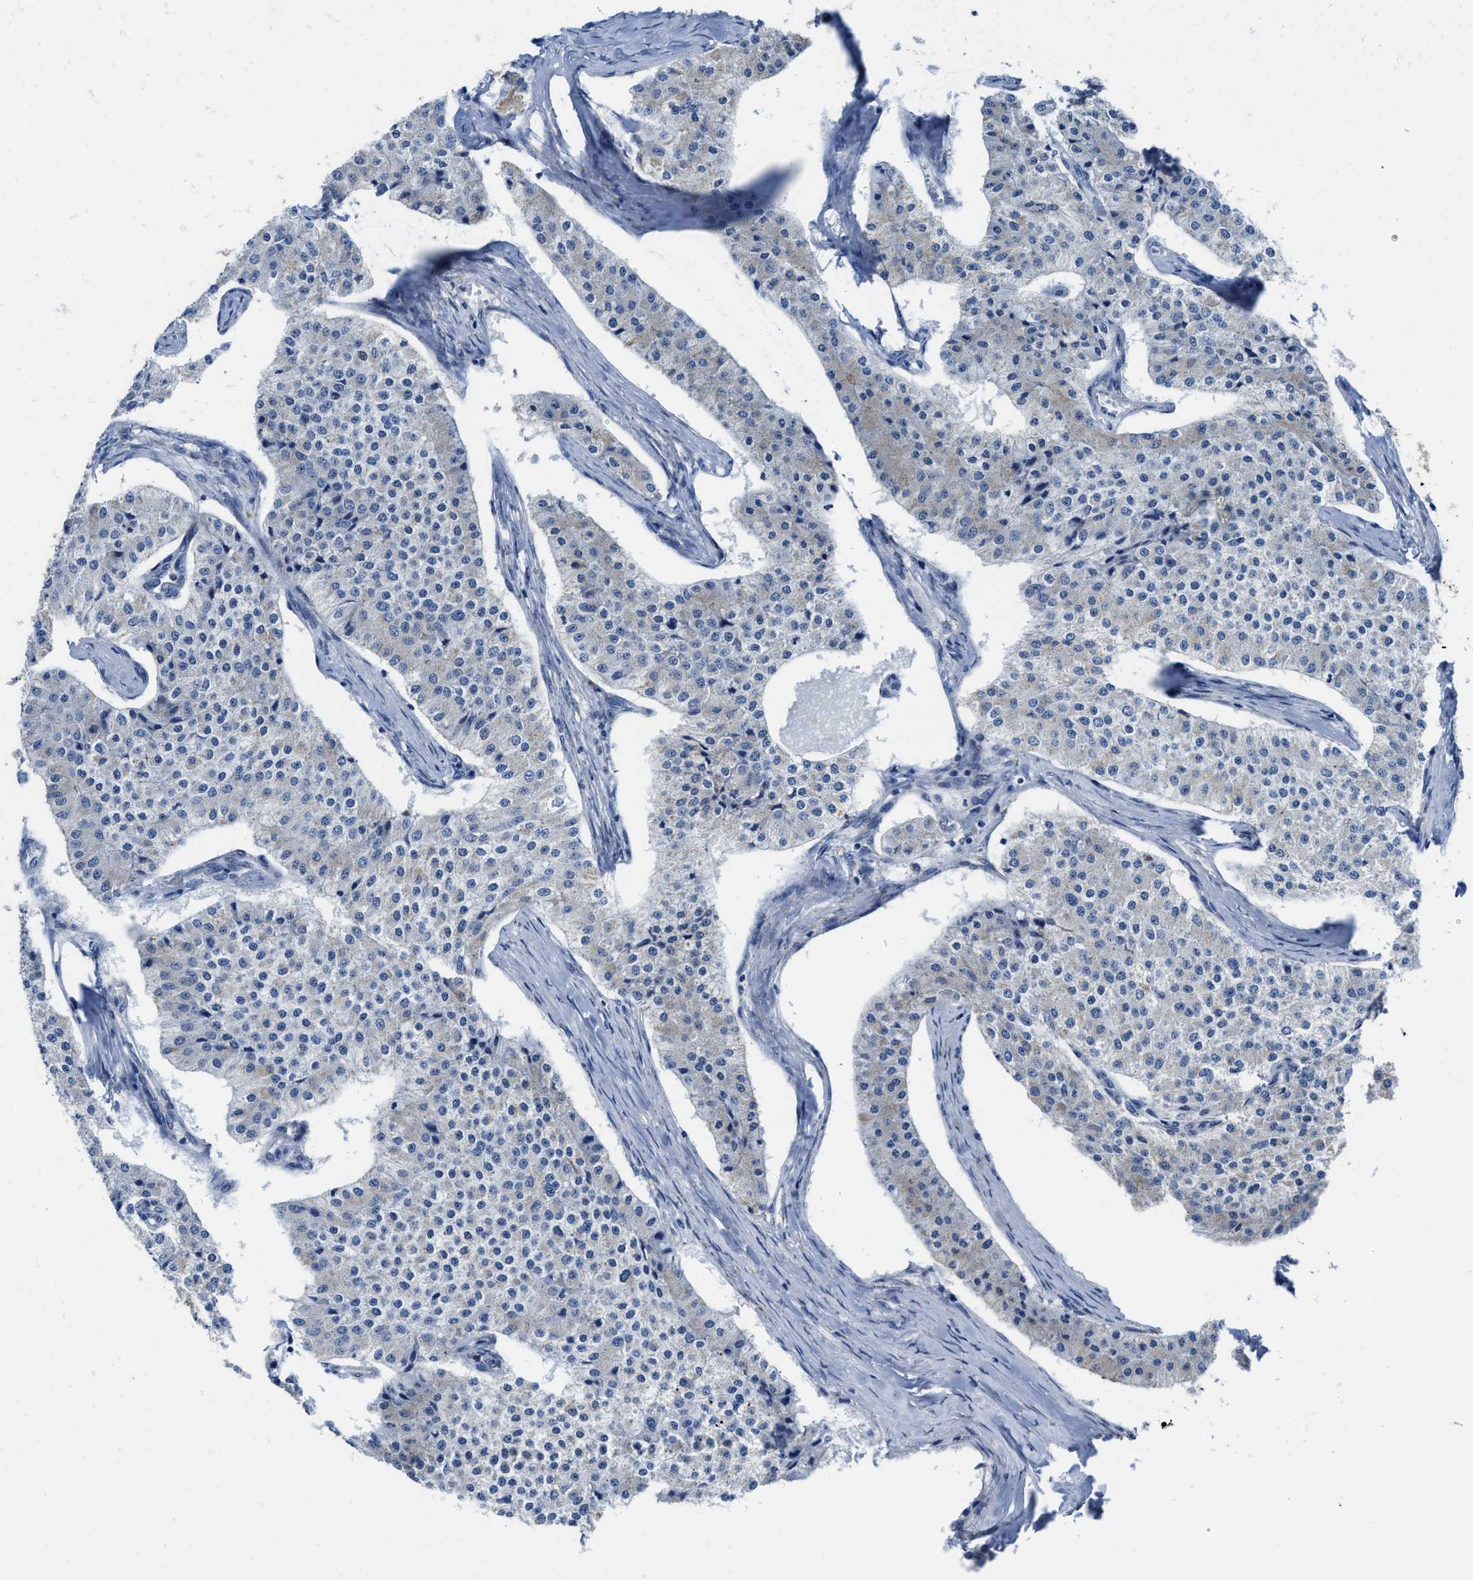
{"staining": {"intensity": "negative", "quantity": "none", "location": "none"}, "tissue": "carcinoid", "cell_type": "Tumor cells", "image_type": "cancer", "snomed": [{"axis": "morphology", "description": "Carcinoid, malignant, NOS"}, {"axis": "topography", "description": "Colon"}], "caption": "A micrograph of human carcinoid (malignant) is negative for staining in tumor cells. The staining was performed using DAB (3,3'-diaminobenzidine) to visualize the protein expression in brown, while the nuclei were stained in blue with hematoxylin (Magnification: 20x).", "gene": "ALDH1B1", "patient": {"sex": "female", "age": 52}}